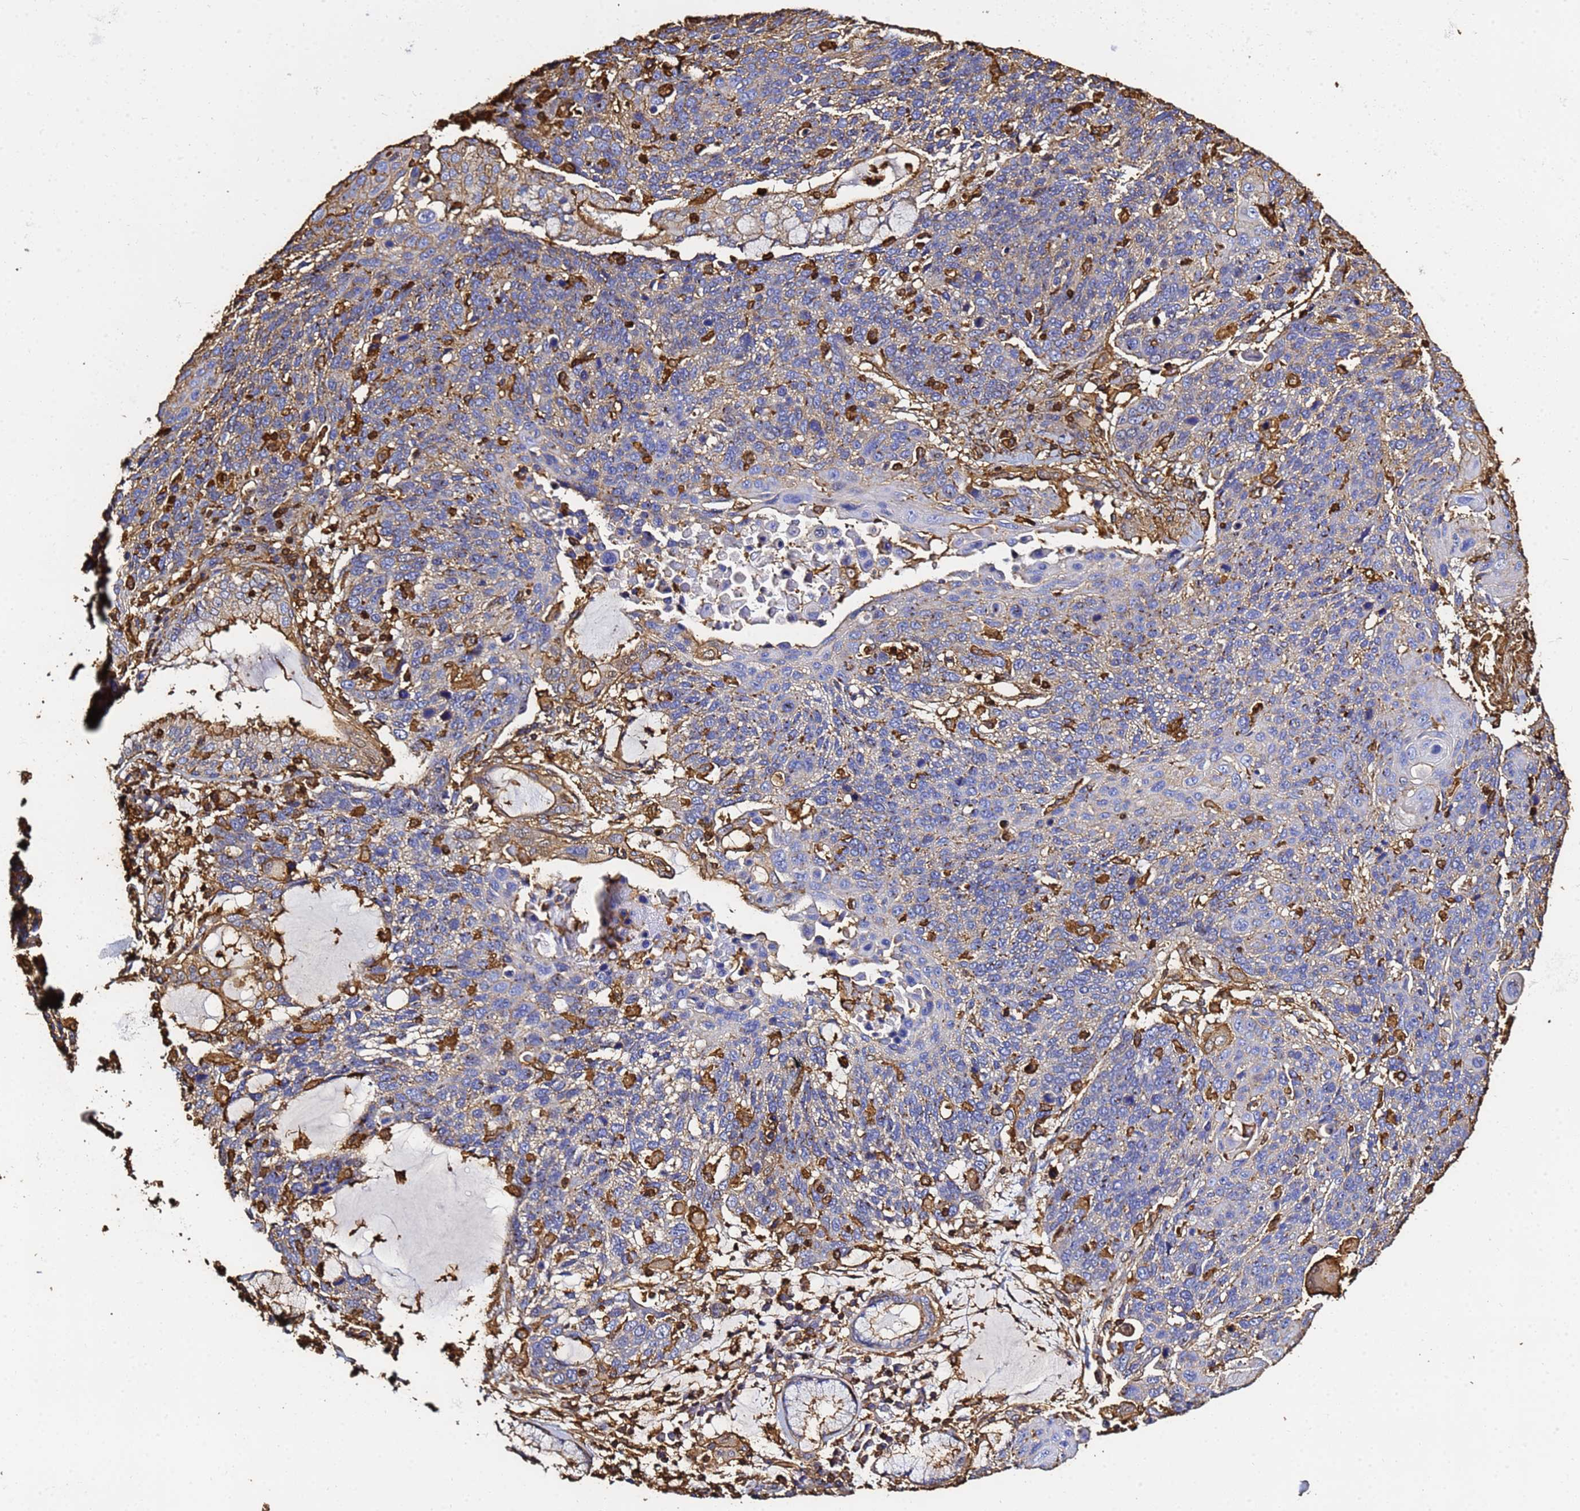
{"staining": {"intensity": "negative", "quantity": "none", "location": "none"}, "tissue": "lung cancer", "cell_type": "Tumor cells", "image_type": "cancer", "snomed": [{"axis": "morphology", "description": "Squamous cell carcinoma, NOS"}, {"axis": "topography", "description": "Lung"}], "caption": "Human squamous cell carcinoma (lung) stained for a protein using IHC displays no staining in tumor cells.", "gene": "ACTB", "patient": {"sex": "male", "age": 66}}